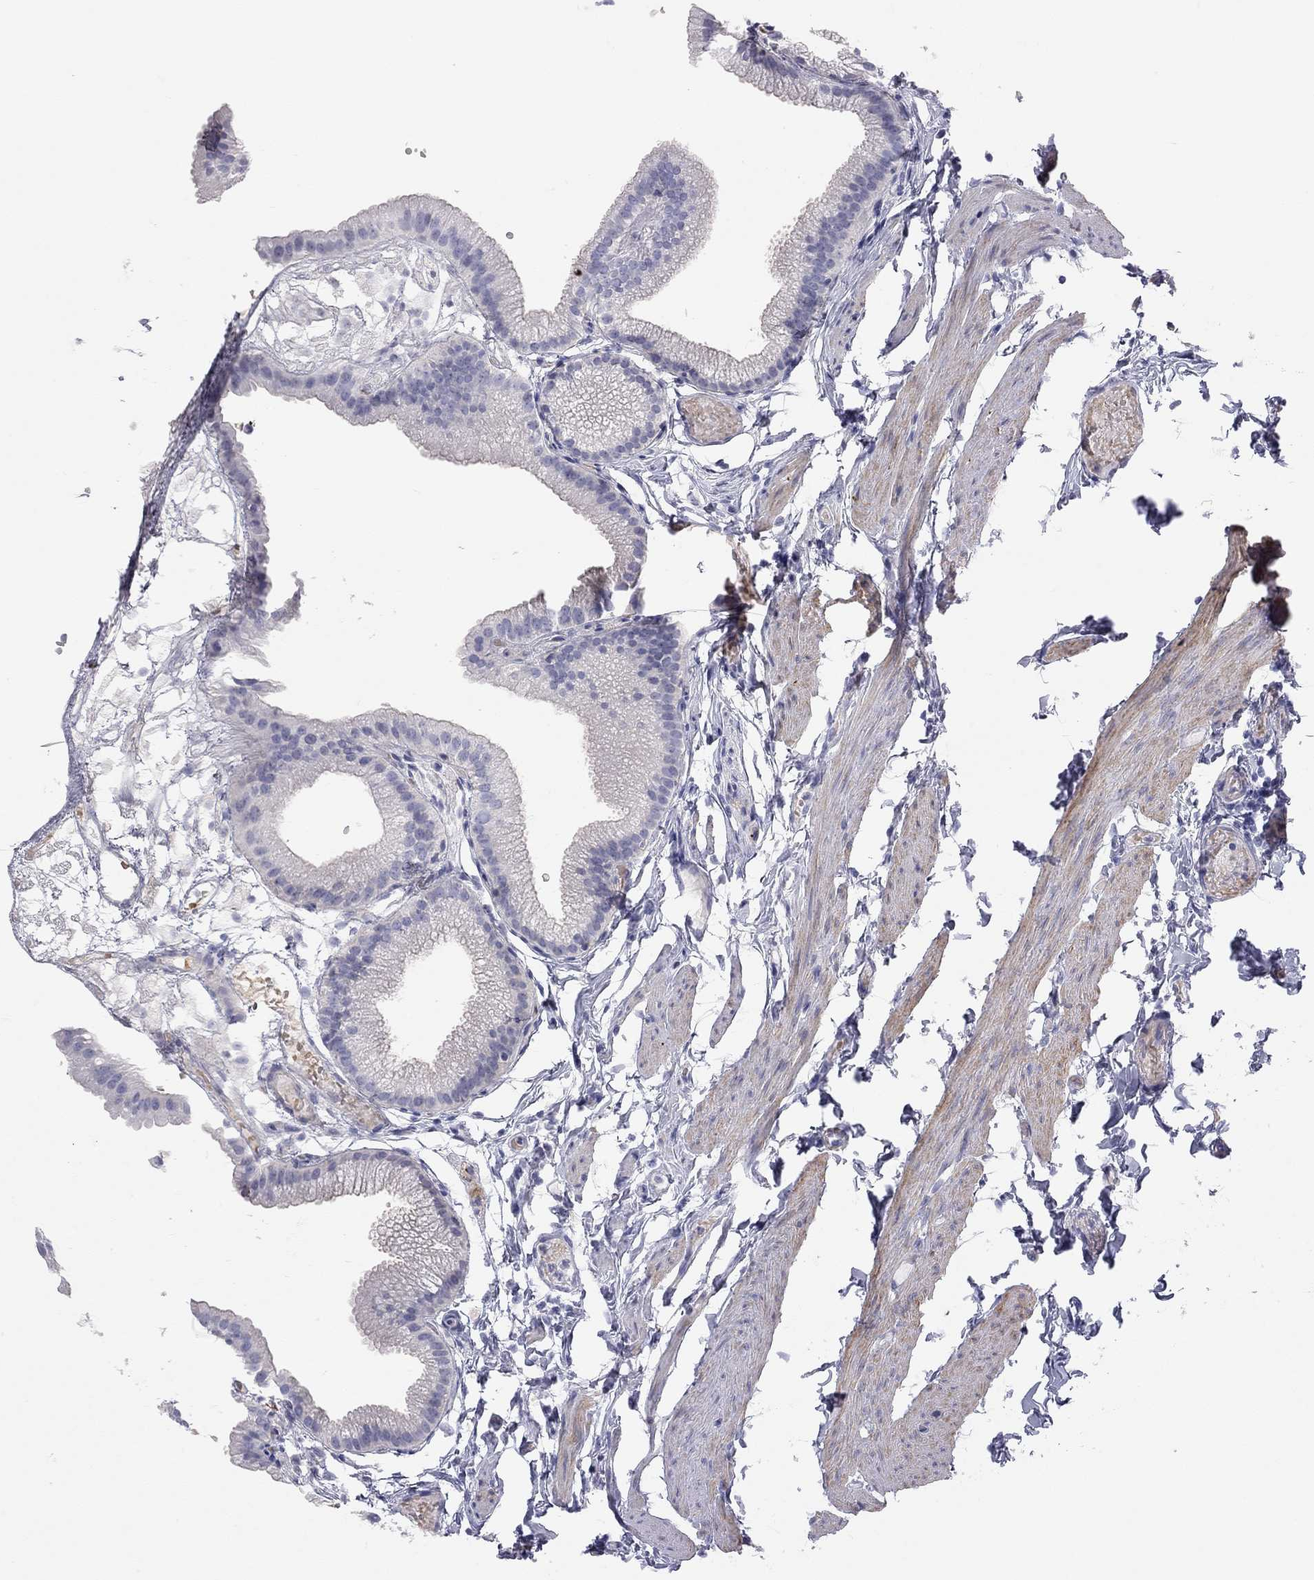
{"staining": {"intensity": "negative", "quantity": "none", "location": "none"}, "tissue": "gallbladder", "cell_type": "Glandular cells", "image_type": "normal", "snomed": [{"axis": "morphology", "description": "Normal tissue, NOS"}, {"axis": "topography", "description": "Gallbladder"}], "caption": "Glandular cells show no significant protein positivity in benign gallbladder.", "gene": "ADCYAP1", "patient": {"sex": "female", "age": 45}}